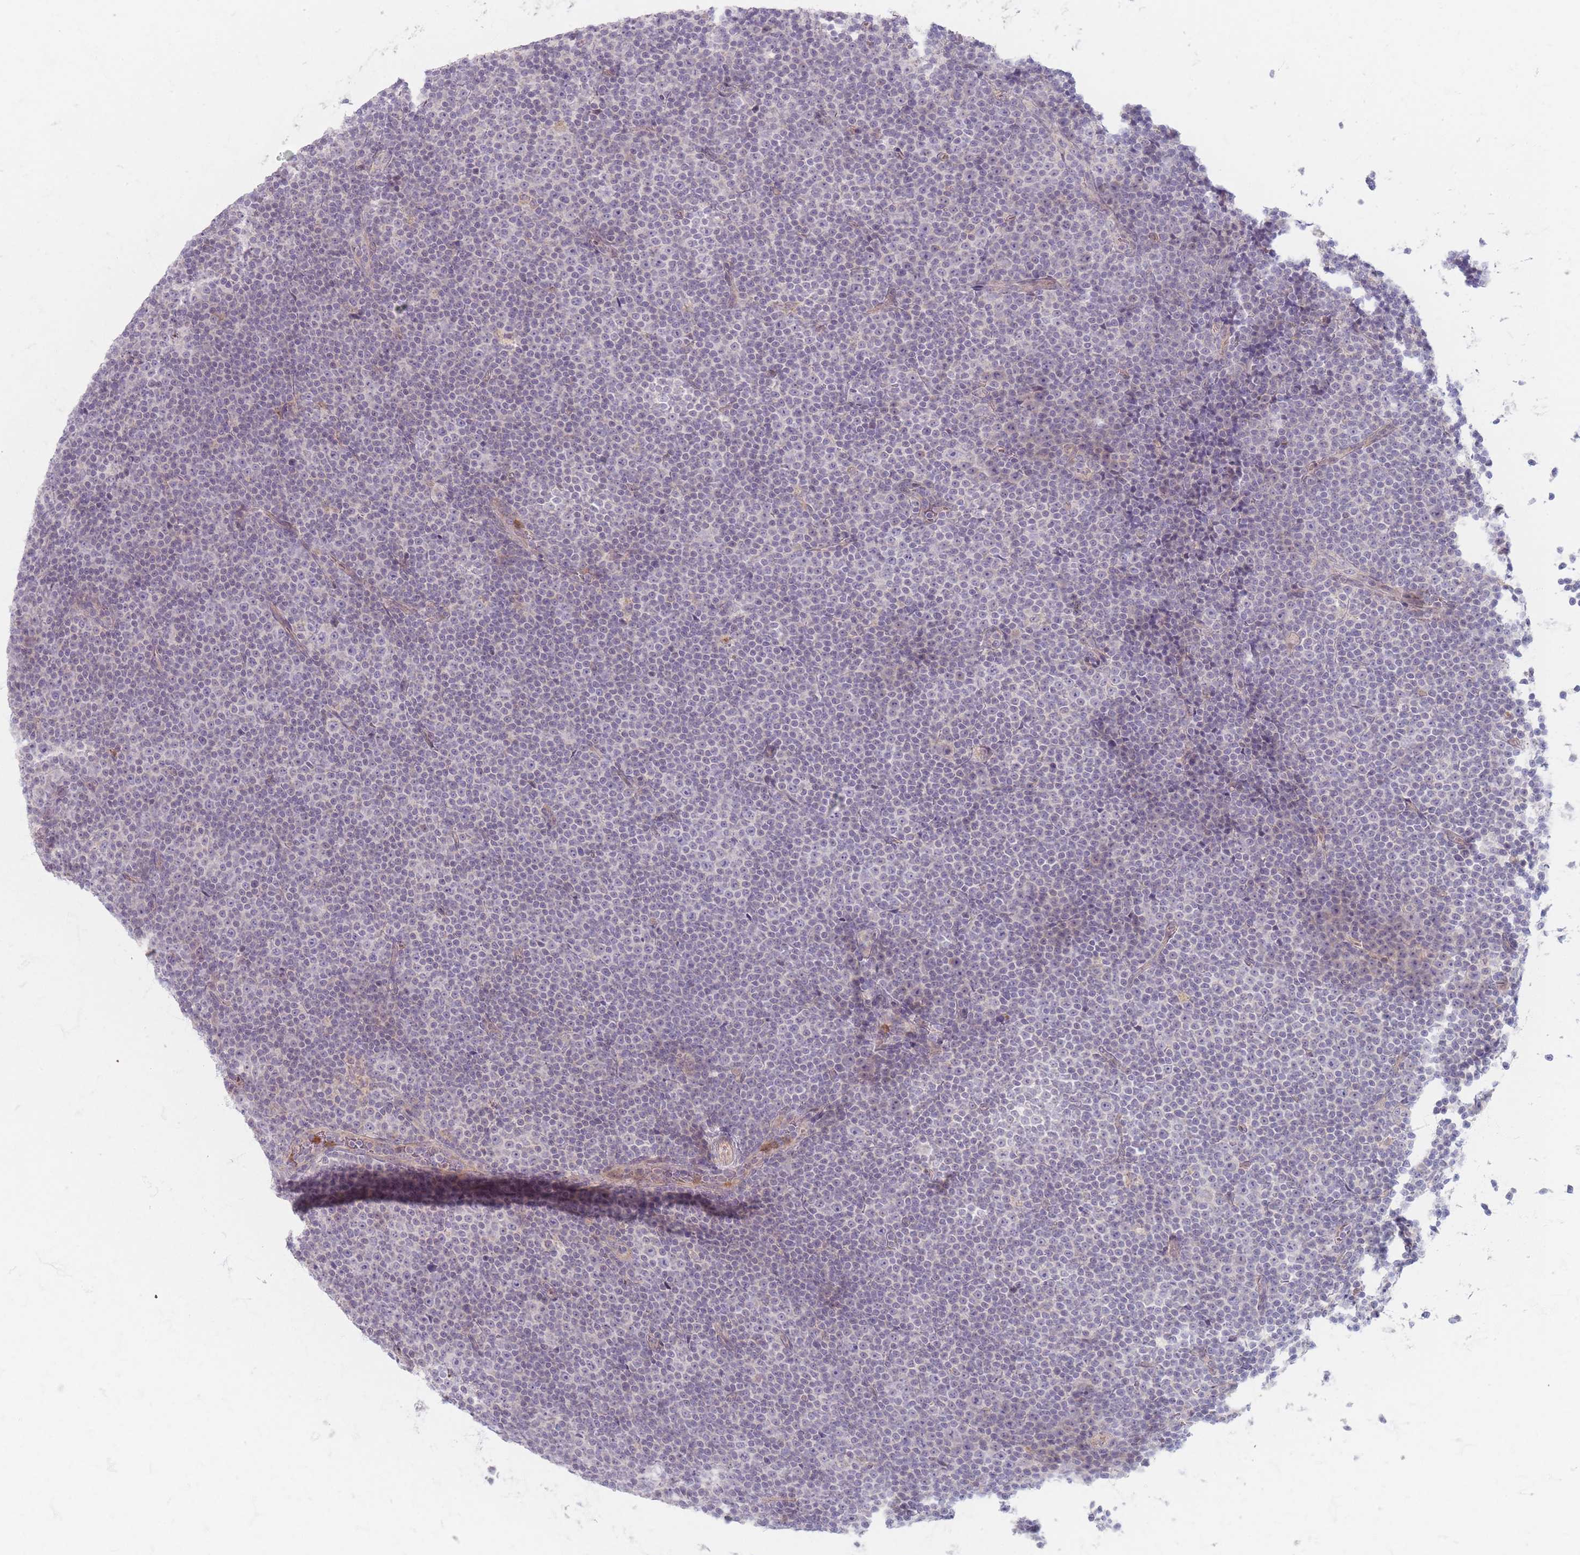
{"staining": {"intensity": "negative", "quantity": "none", "location": "none"}, "tissue": "lymphoma", "cell_type": "Tumor cells", "image_type": "cancer", "snomed": [{"axis": "morphology", "description": "Malignant lymphoma, non-Hodgkin's type, Low grade"}, {"axis": "topography", "description": "Lymph node"}], "caption": "IHC of human malignant lymphoma, non-Hodgkin's type (low-grade) demonstrates no staining in tumor cells.", "gene": "CHCHD7", "patient": {"sex": "female", "age": 67}}